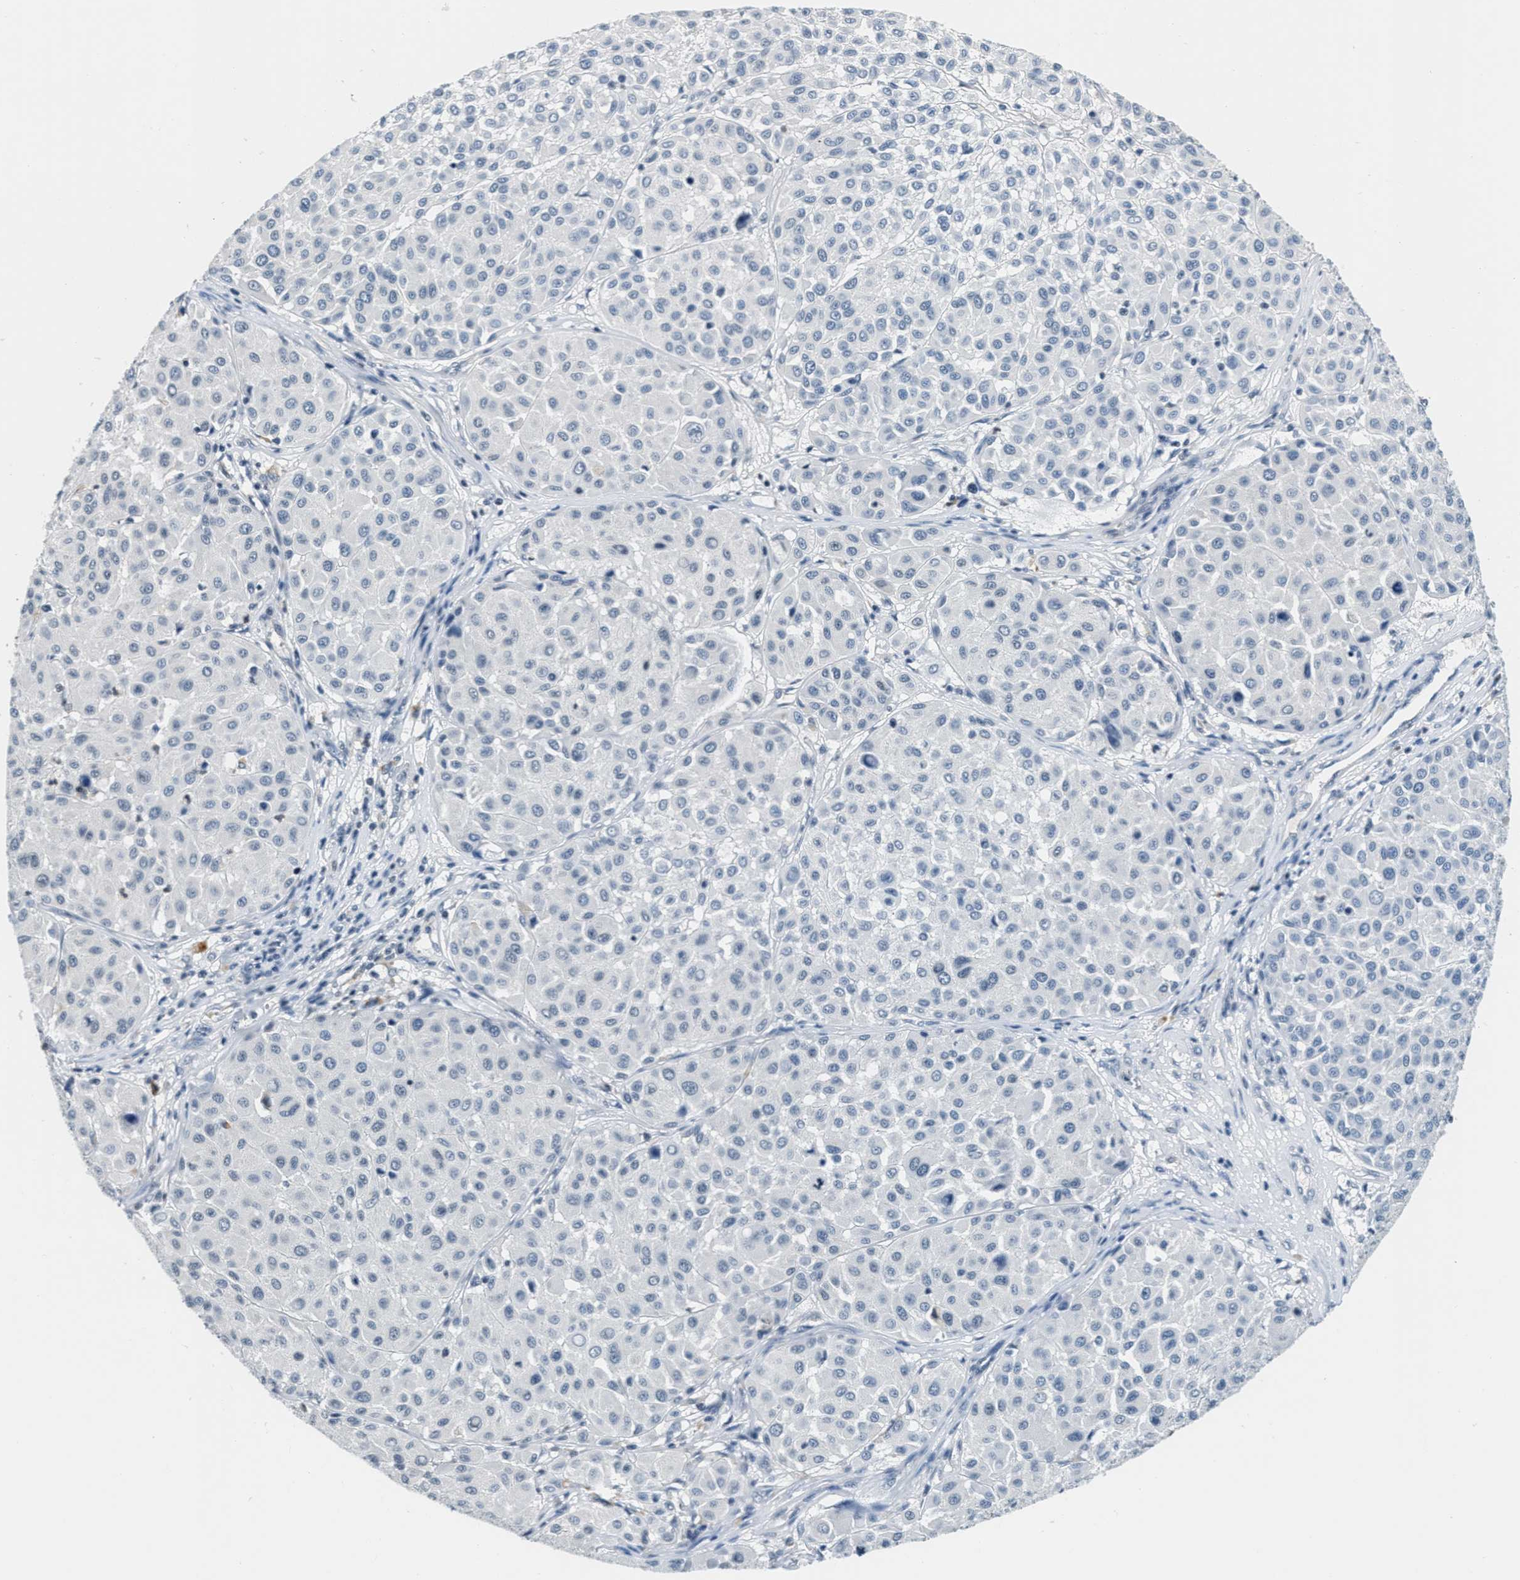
{"staining": {"intensity": "negative", "quantity": "none", "location": "none"}, "tissue": "melanoma", "cell_type": "Tumor cells", "image_type": "cancer", "snomed": [{"axis": "morphology", "description": "Malignant melanoma, Metastatic site"}, {"axis": "topography", "description": "Soft tissue"}], "caption": "Tumor cells show no significant expression in melanoma.", "gene": "CA4", "patient": {"sex": "male", "age": 41}}